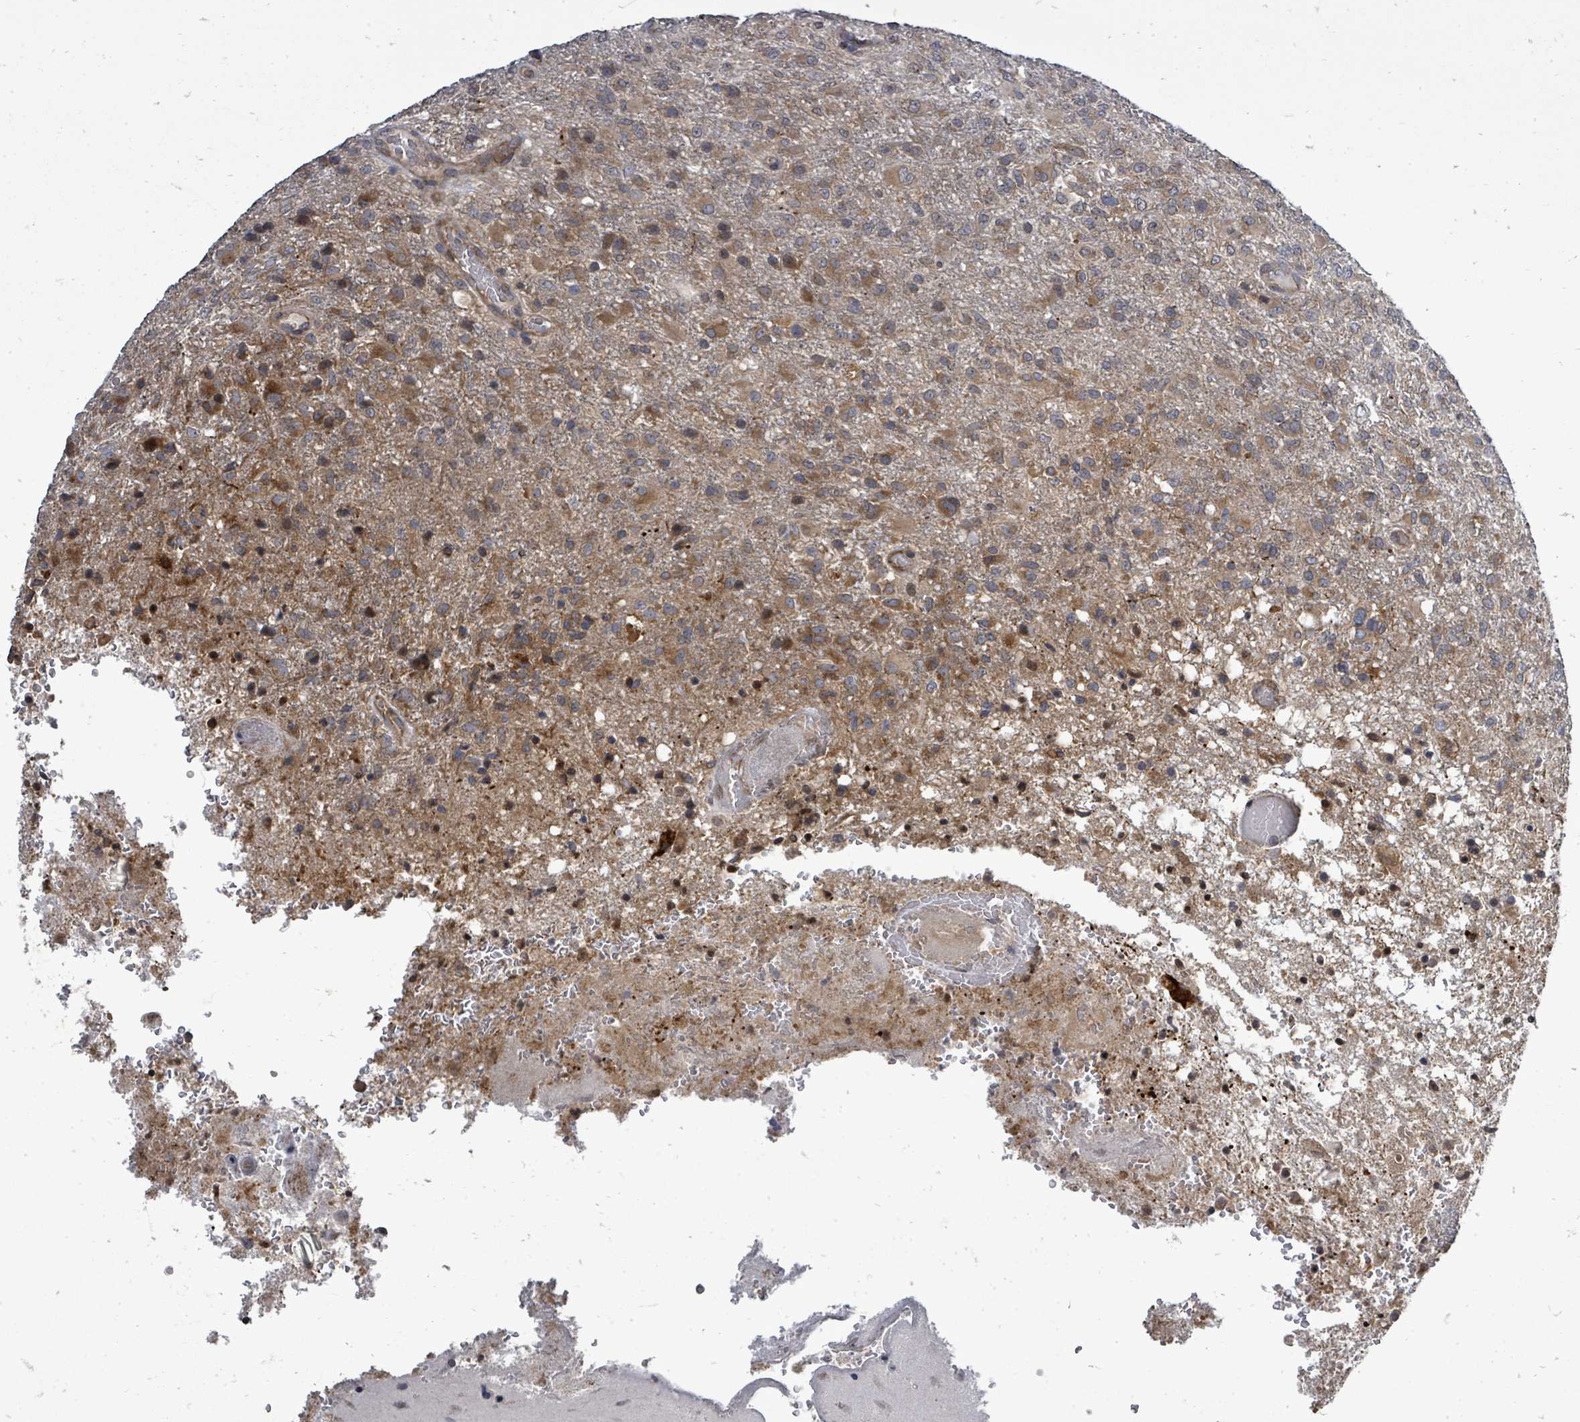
{"staining": {"intensity": "moderate", "quantity": "25%-75%", "location": "cytoplasmic/membranous"}, "tissue": "glioma", "cell_type": "Tumor cells", "image_type": "cancer", "snomed": [{"axis": "morphology", "description": "Glioma, malignant, High grade"}, {"axis": "topography", "description": "Brain"}], "caption": "A medium amount of moderate cytoplasmic/membranous expression is appreciated in approximately 25%-75% of tumor cells in glioma tissue.", "gene": "RALGAPB", "patient": {"sex": "female", "age": 74}}